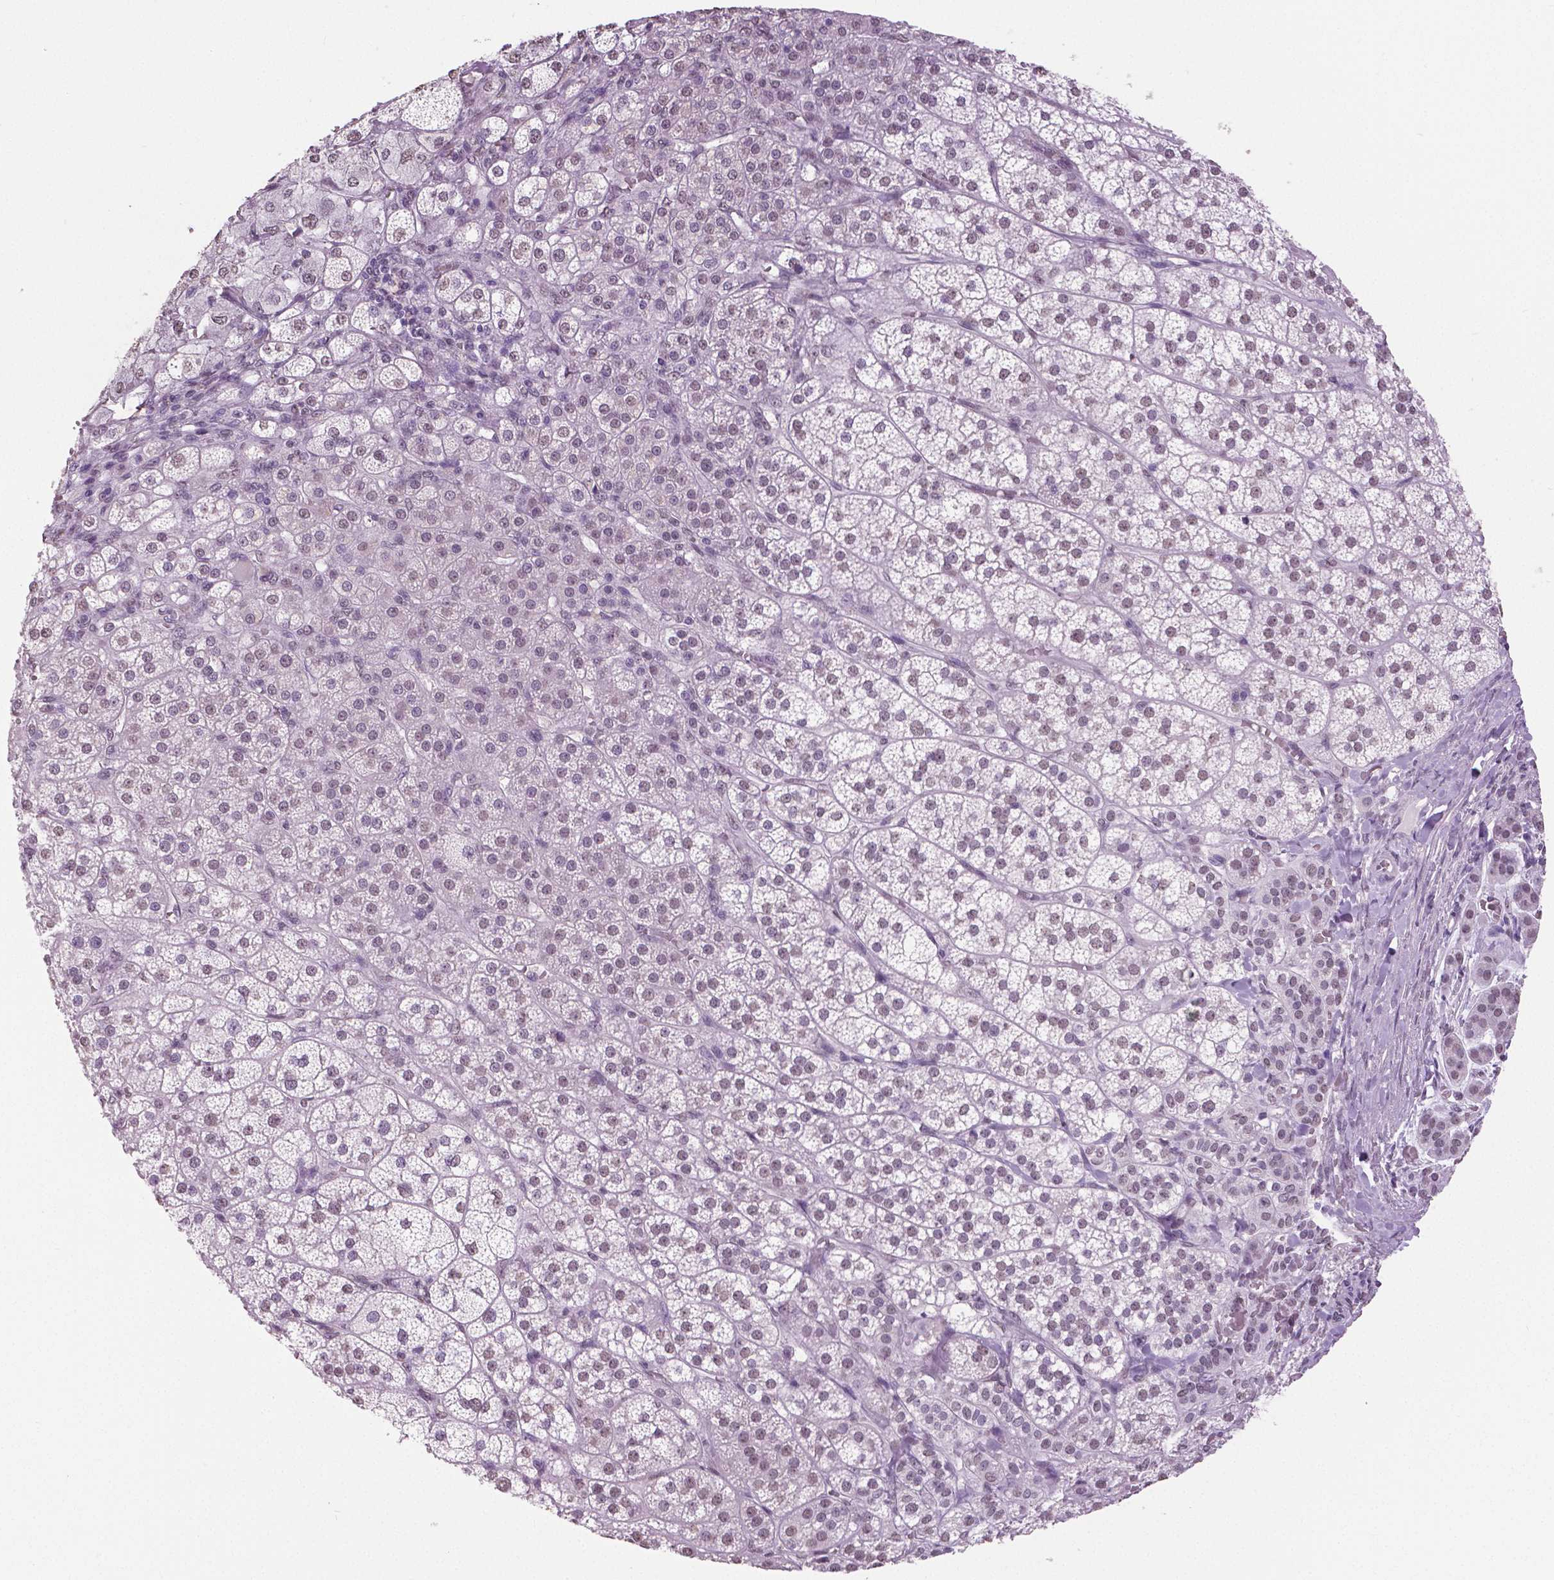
{"staining": {"intensity": "weak", "quantity": "25%-75%", "location": "nuclear"}, "tissue": "adrenal gland", "cell_type": "Glandular cells", "image_type": "normal", "snomed": [{"axis": "morphology", "description": "Normal tissue, NOS"}, {"axis": "topography", "description": "Adrenal gland"}], "caption": "Immunohistochemical staining of normal adrenal gland reveals weak nuclear protein expression in approximately 25%-75% of glandular cells. The protein is stained brown, and the nuclei are stained in blue (DAB IHC with brightfield microscopy, high magnification).", "gene": "IGF2BP1", "patient": {"sex": "female", "age": 60}}